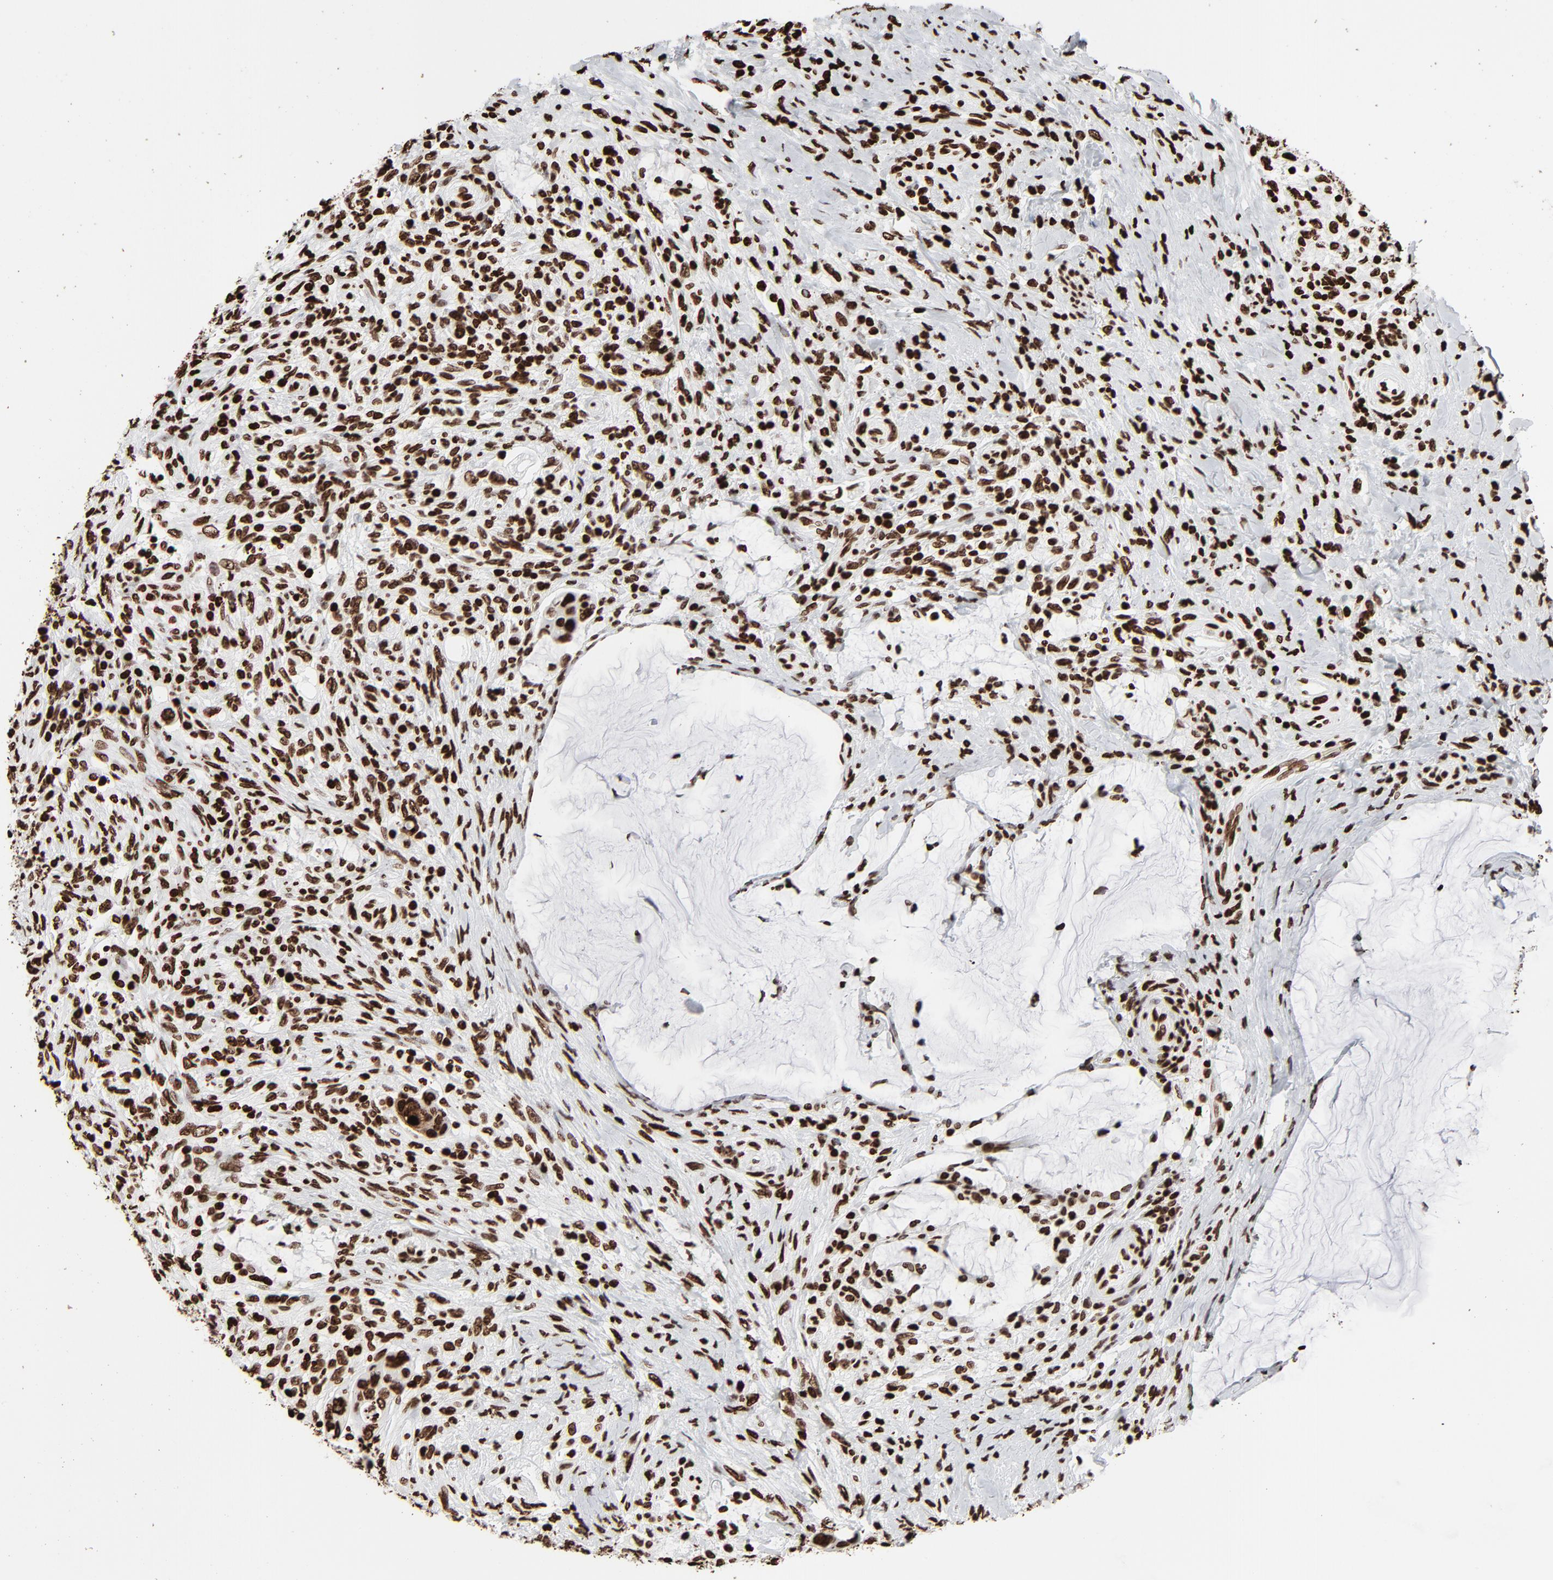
{"staining": {"intensity": "strong", "quantity": ">75%", "location": "nuclear"}, "tissue": "colorectal cancer", "cell_type": "Tumor cells", "image_type": "cancer", "snomed": [{"axis": "morphology", "description": "Adenocarcinoma, NOS"}, {"axis": "topography", "description": "Rectum"}], "caption": "Immunohistochemistry photomicrograph of human colorectal adenocarcinoma stained for a protein (brown), which displays high levels of strong nuclear staining in approximately >75% of tumor cells.", "gene": "H3-4", "patient": {"sex": "female", "age": 71}}